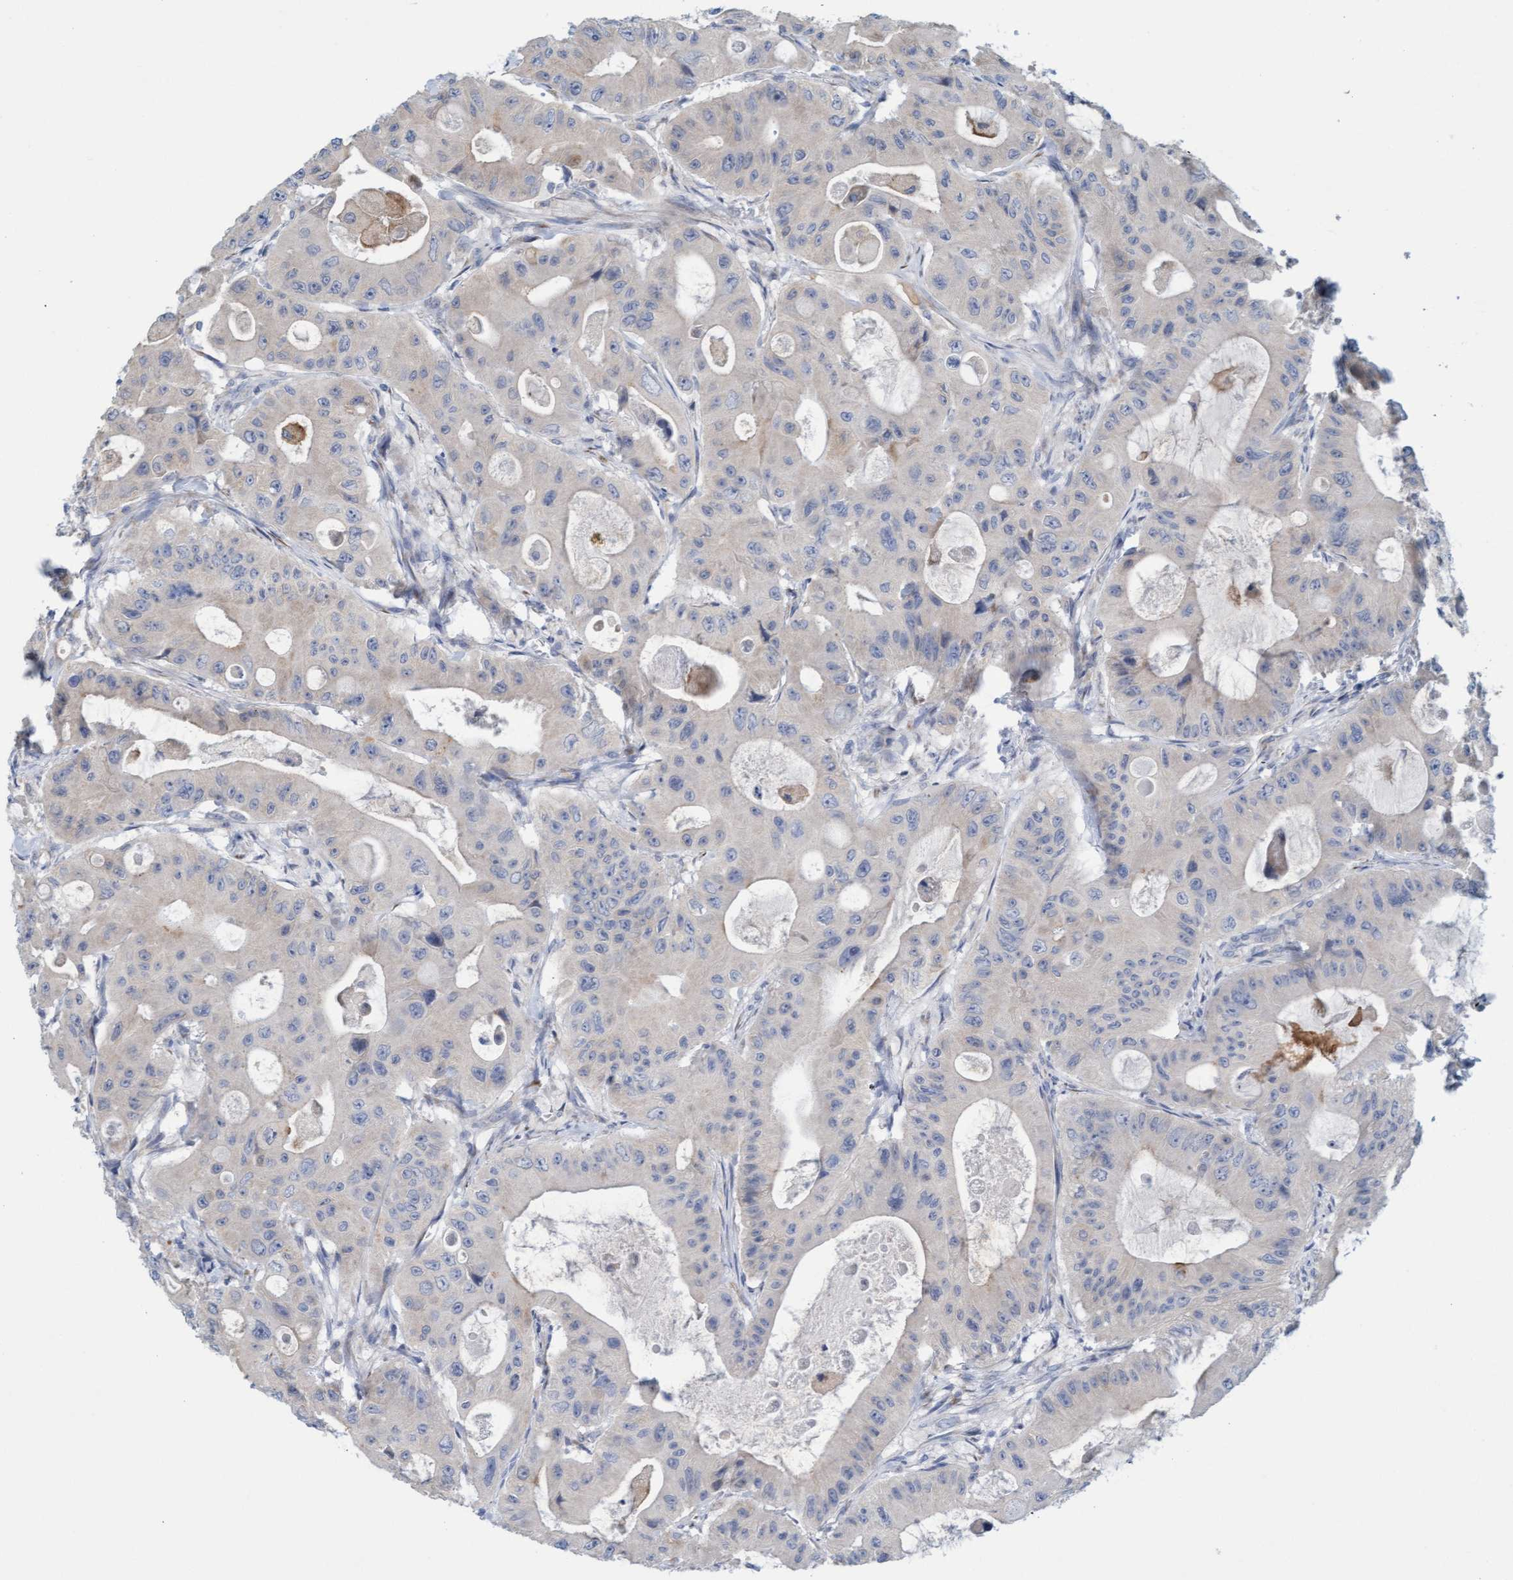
{"staining": {"intensity": "negative", "quantity": "none", "location": "none"}, "tissue": "colorectal cancer", "cell_type": "Tumor cells", "image_type": "cancer", "snomed": [{"axis": "morphology", "description": "Adenocarcinoma, NOS"}, {"axis": "topography", "description": "Colon"}], "caption": "Adenocarcinoma (colorectal) was stained to show a protein in brown. There is no significant staining in tumor cells.", "gene": "SLC28A3", "patient": {"sex": "female", "age": 46}}